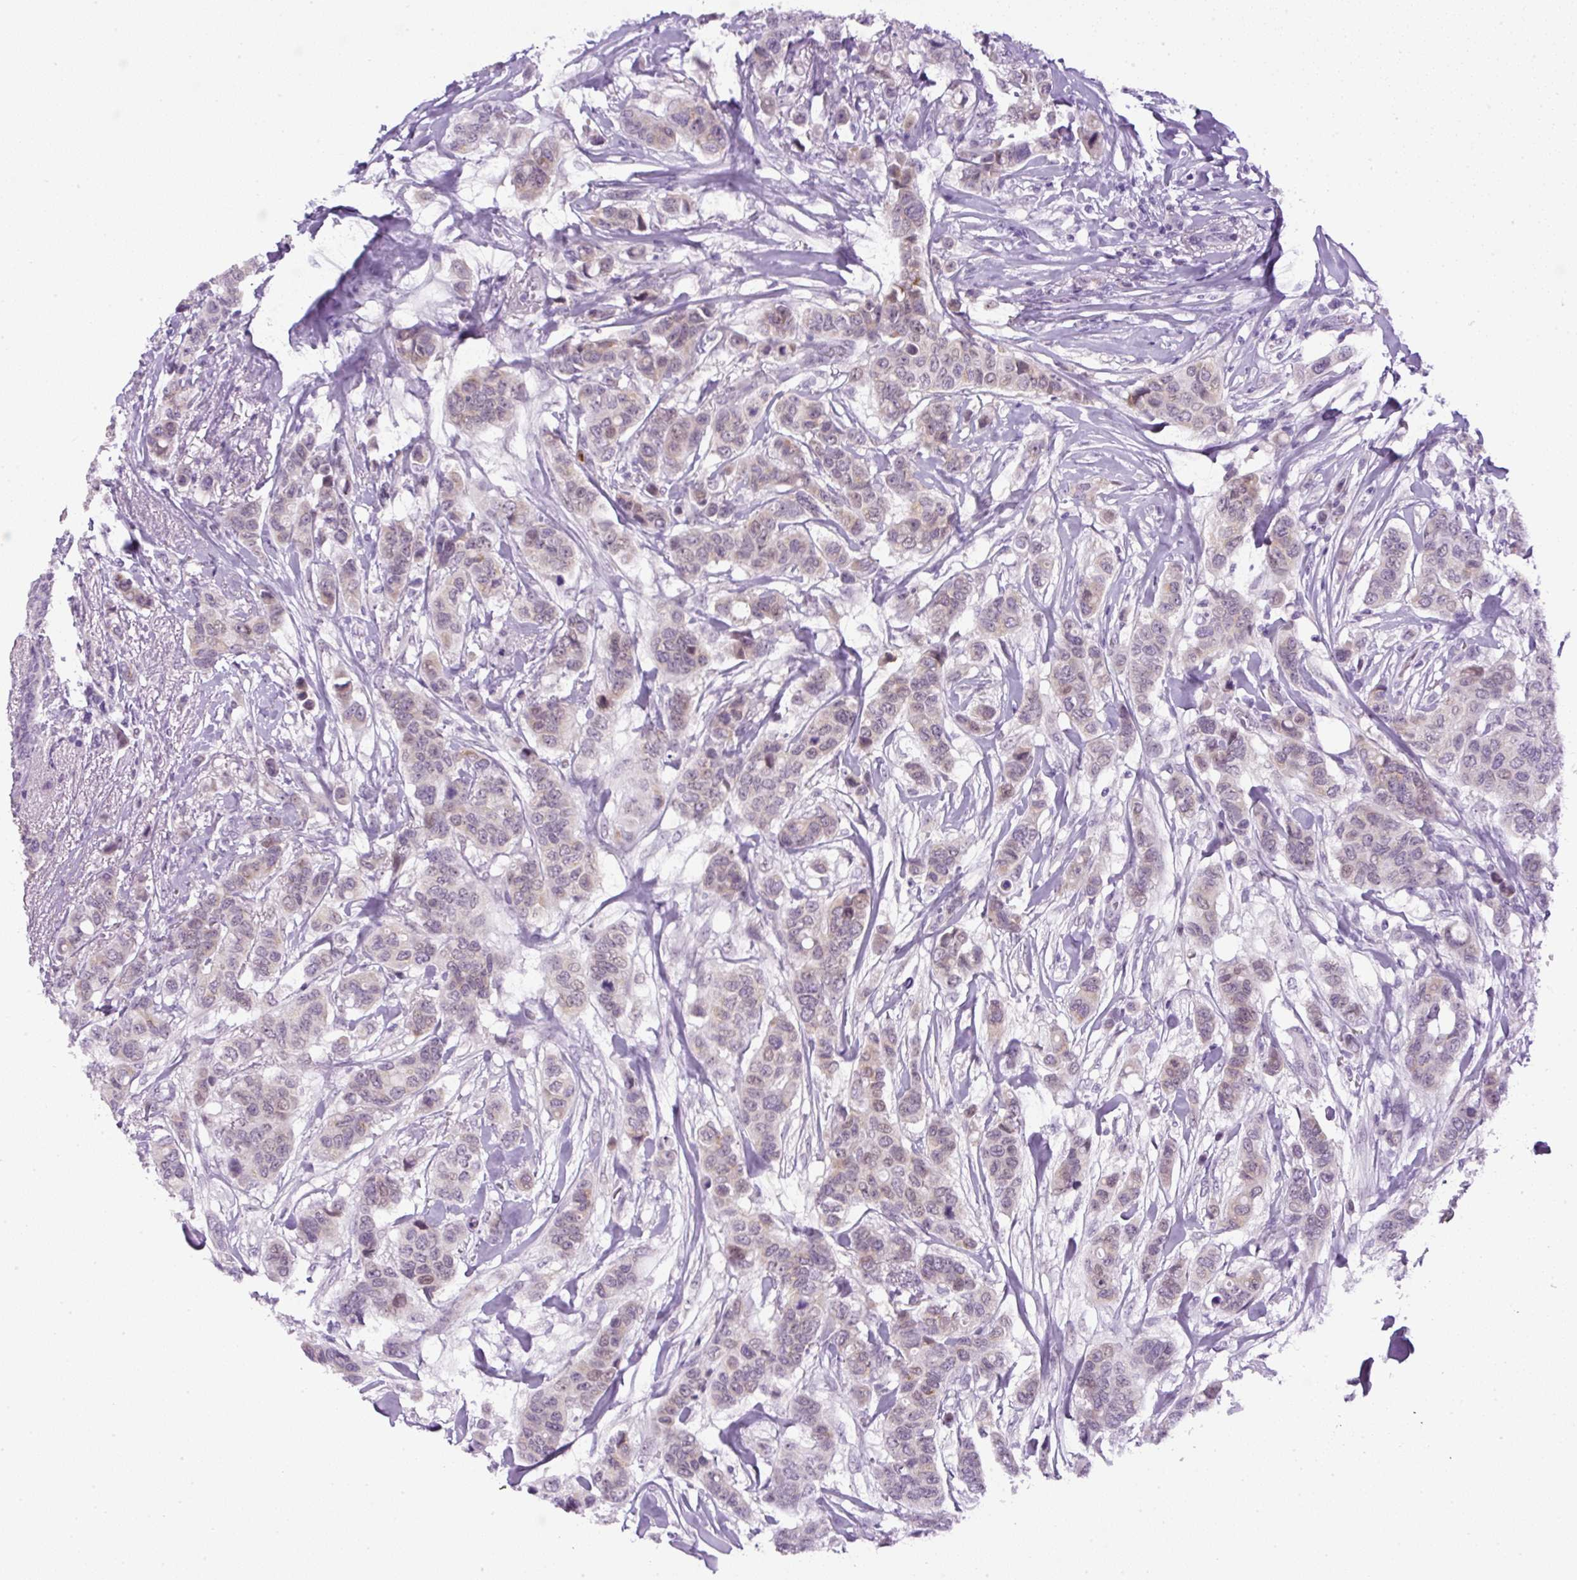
{"staining": {"intensity": "weak", "quantity": "<25%", "location": "cytoplasmic/membranous,nuclear"}, "tissue": "breast cancer", "cell_type": "Tumor cells", "image_type": "cancer", "snomed": [{"axis": "morphology", "description": "Lobular carcinoma"}, {"axis": "topography", "description": "Breast"}], "caption": "Breast cancer (lobular carcinoma) was stained to show a protein in brown. There is no significant staining in tumor cells. (DAB immunohistochemistry with hematoxylin counter stain).", "gene": "RHBDD2", "patient": {"sex": "female", "age": 51}}